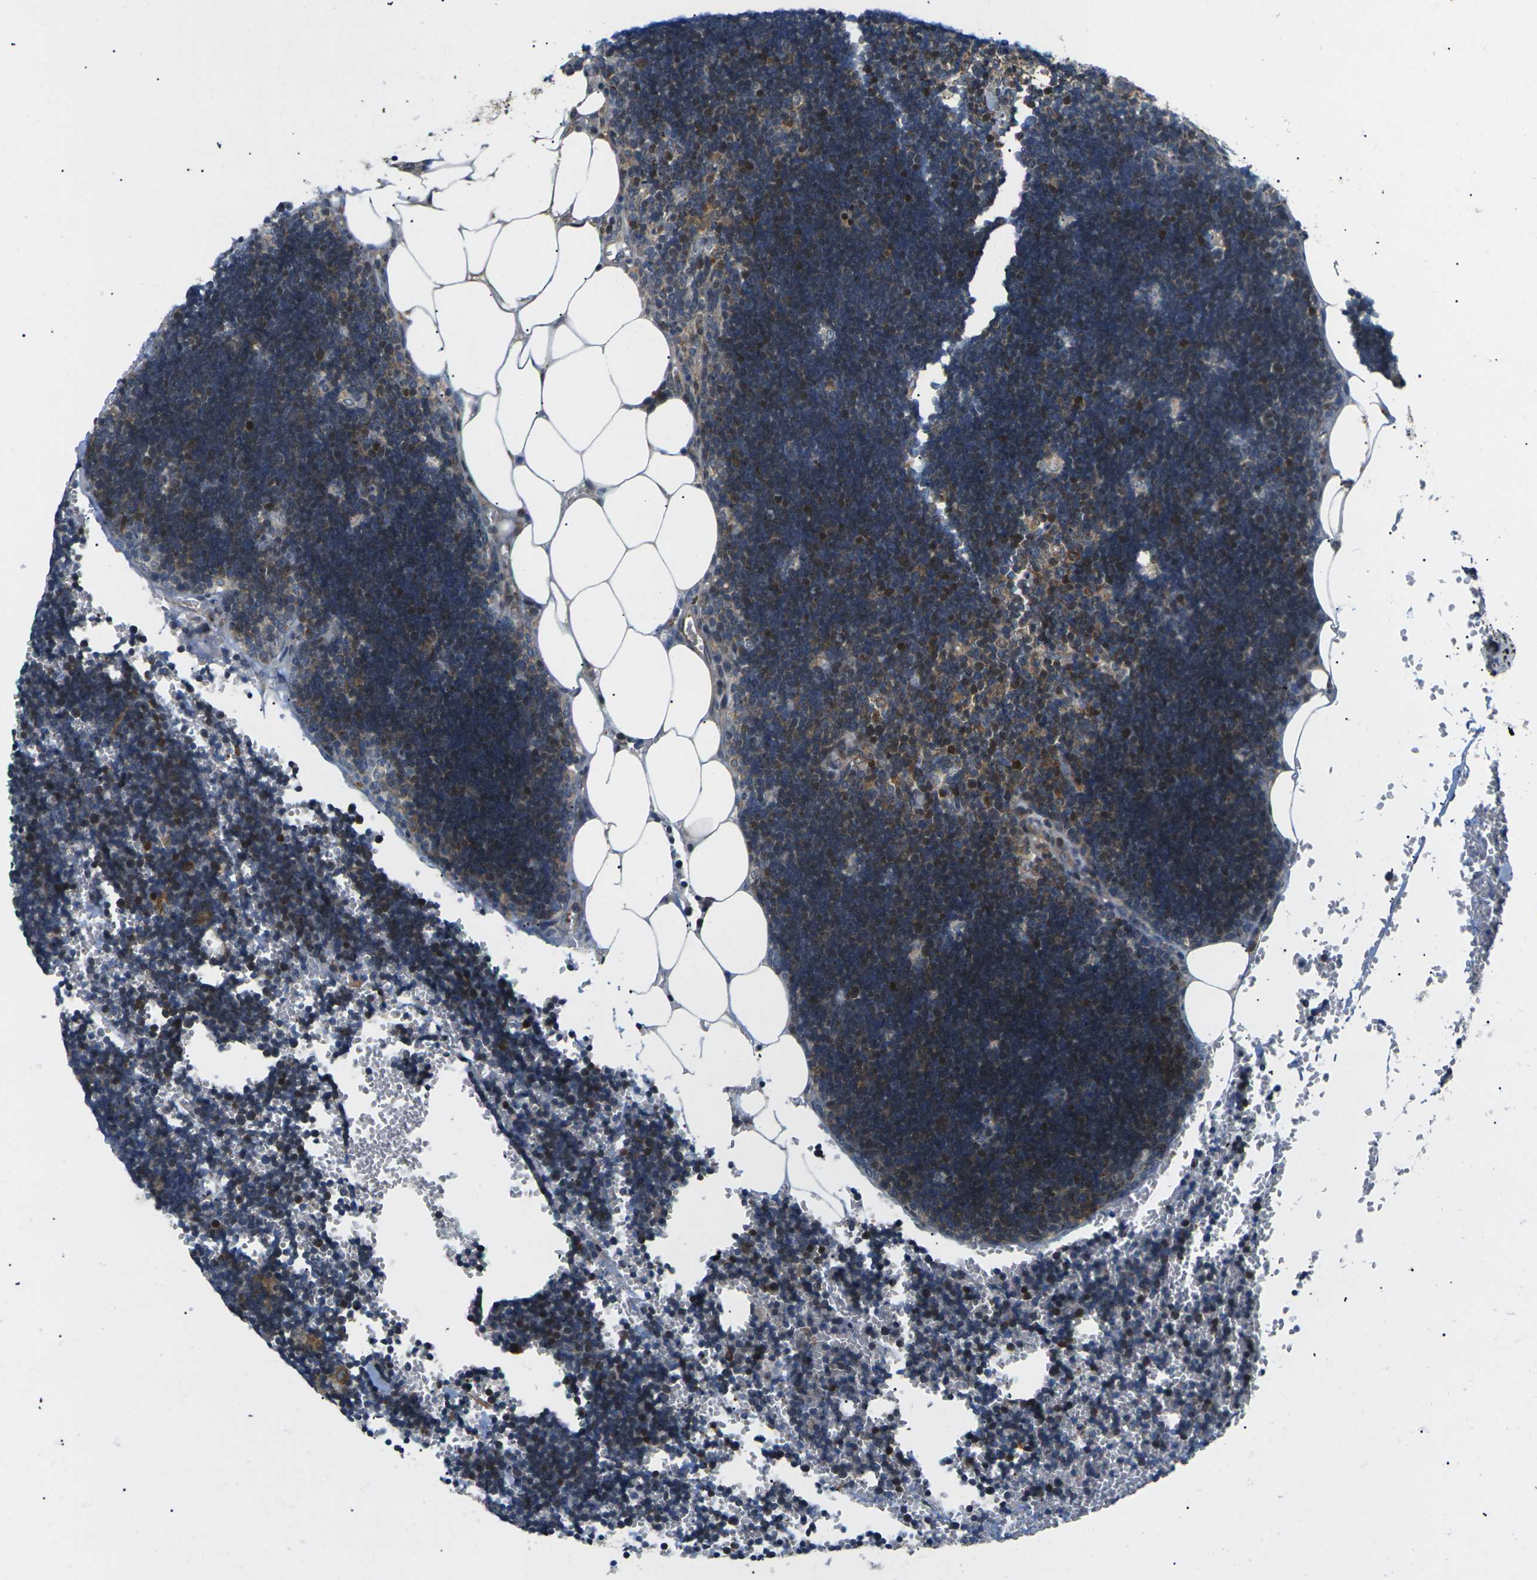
{"staining": {"intensity": "moderate", "quantity": "<25%", "location": "cytoplasmic/membranous"}, "tissue": "lymph node", "cell_type": "Germinal center cells", "image_type": "normal", "snomed": [{"axis": "morphology", "description": "Normal tissue, NOS"}, {"axis": "topography", "description": "Lymph node"}], "caption": "Moderate cytoplasmic/membranous expression is seen in about <25% of germinal center cells in normal lymph node. (DAB IHC, brown staining for protein, blue staining for nuclei).", "gene": "RPS6KA3", "patient": {"sex": "male", "age": 33}}